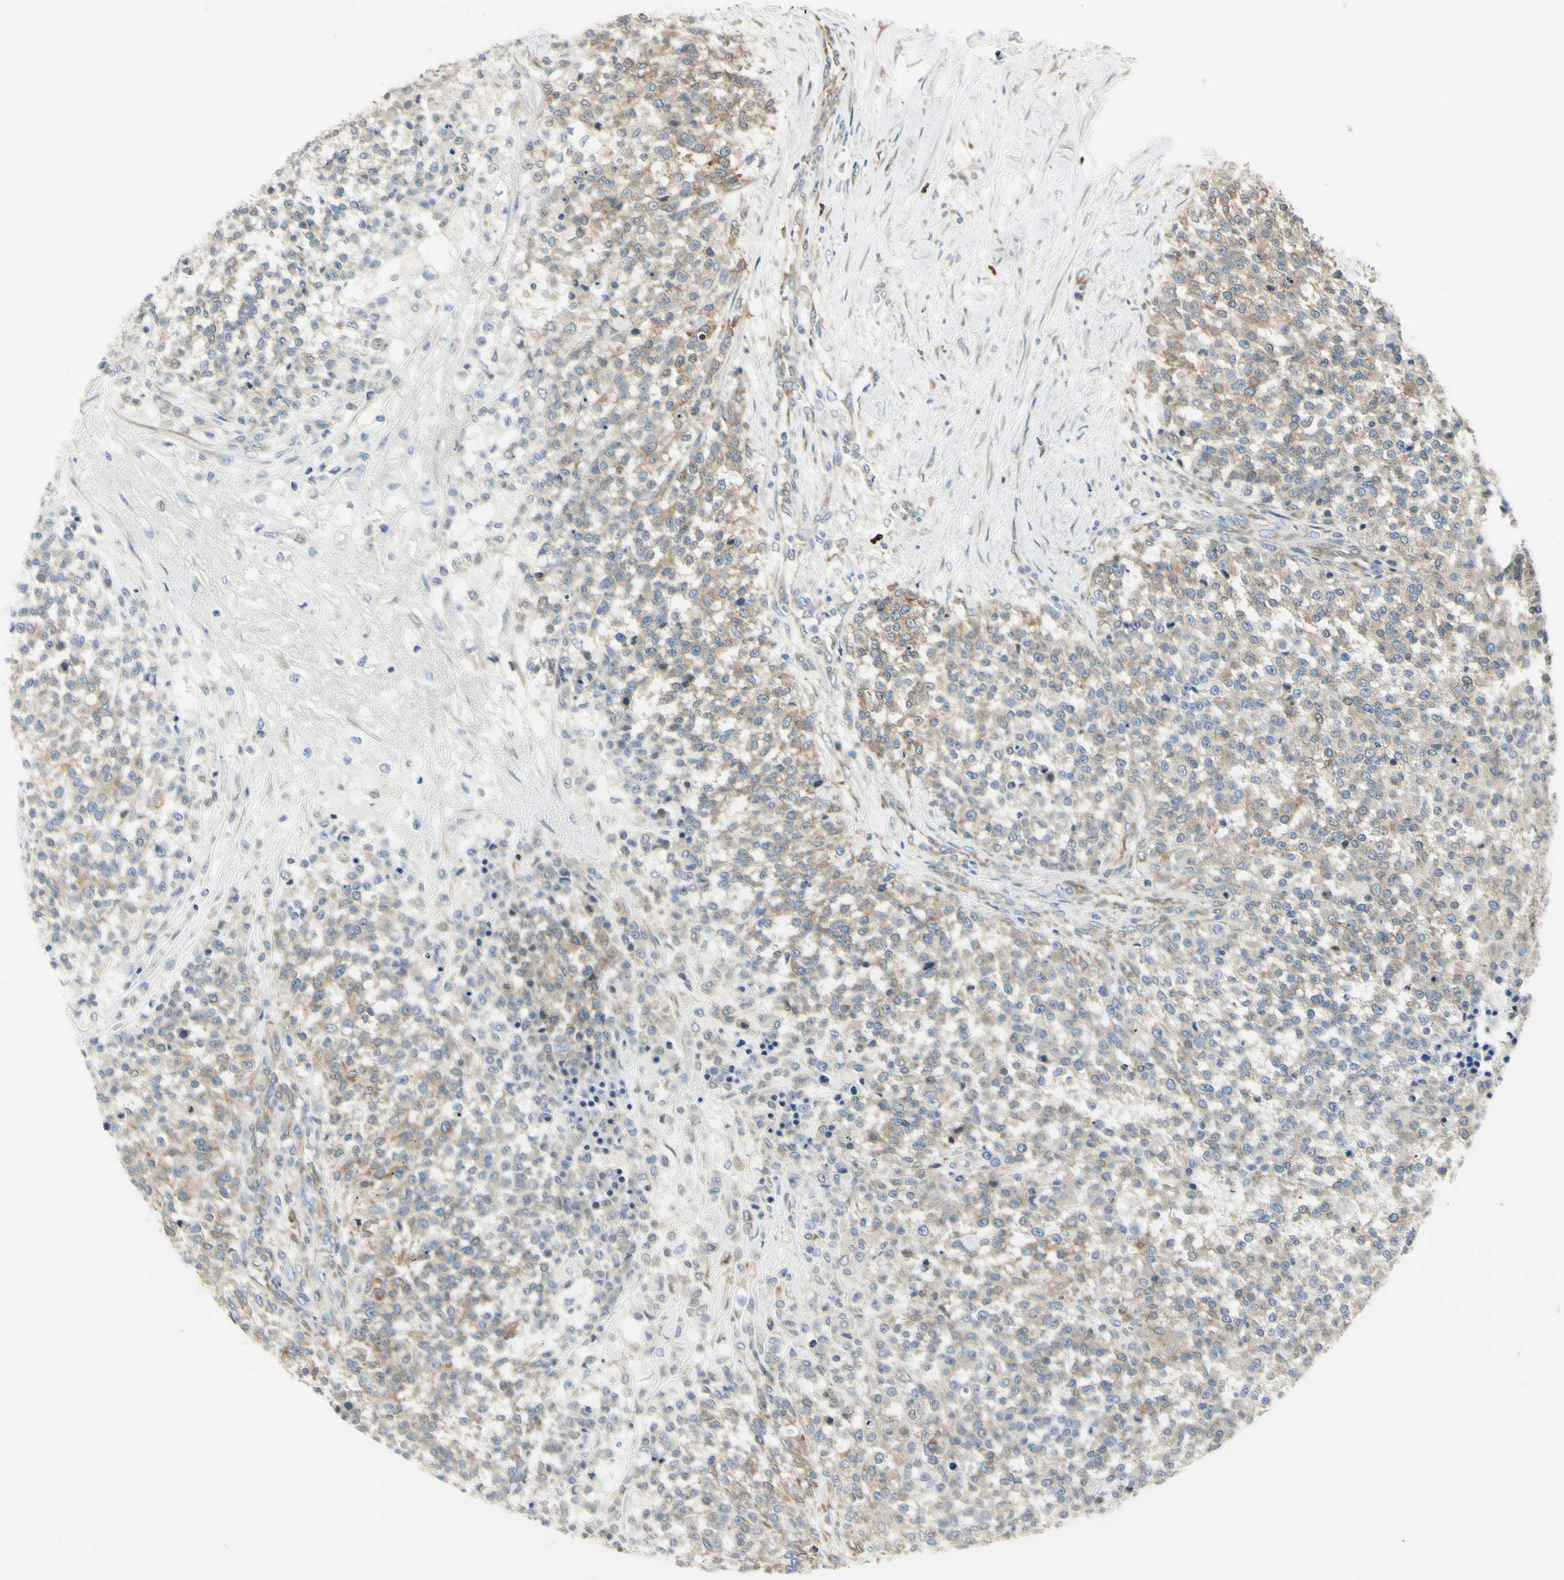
{"staining": {"intensity": "weak", "quantity": ">75%", "location": "cytoplasmic/membranous"}, "tissue": "testis cancer", "cell_type": "Tumor cells", "image_type": "cancer", "snomed": [{"axis": "morphology", "description": "Seminoma, NOS"}, {"axis": "topography", "description": "Testis"}], "caption": "Protein expression analysis of human testis cancer reveals weak cytoplasmic/membranous expression in about >75% of tumor cells.", "gene": "SELENOS", "patient": {"sex": "male", "age": 59}}